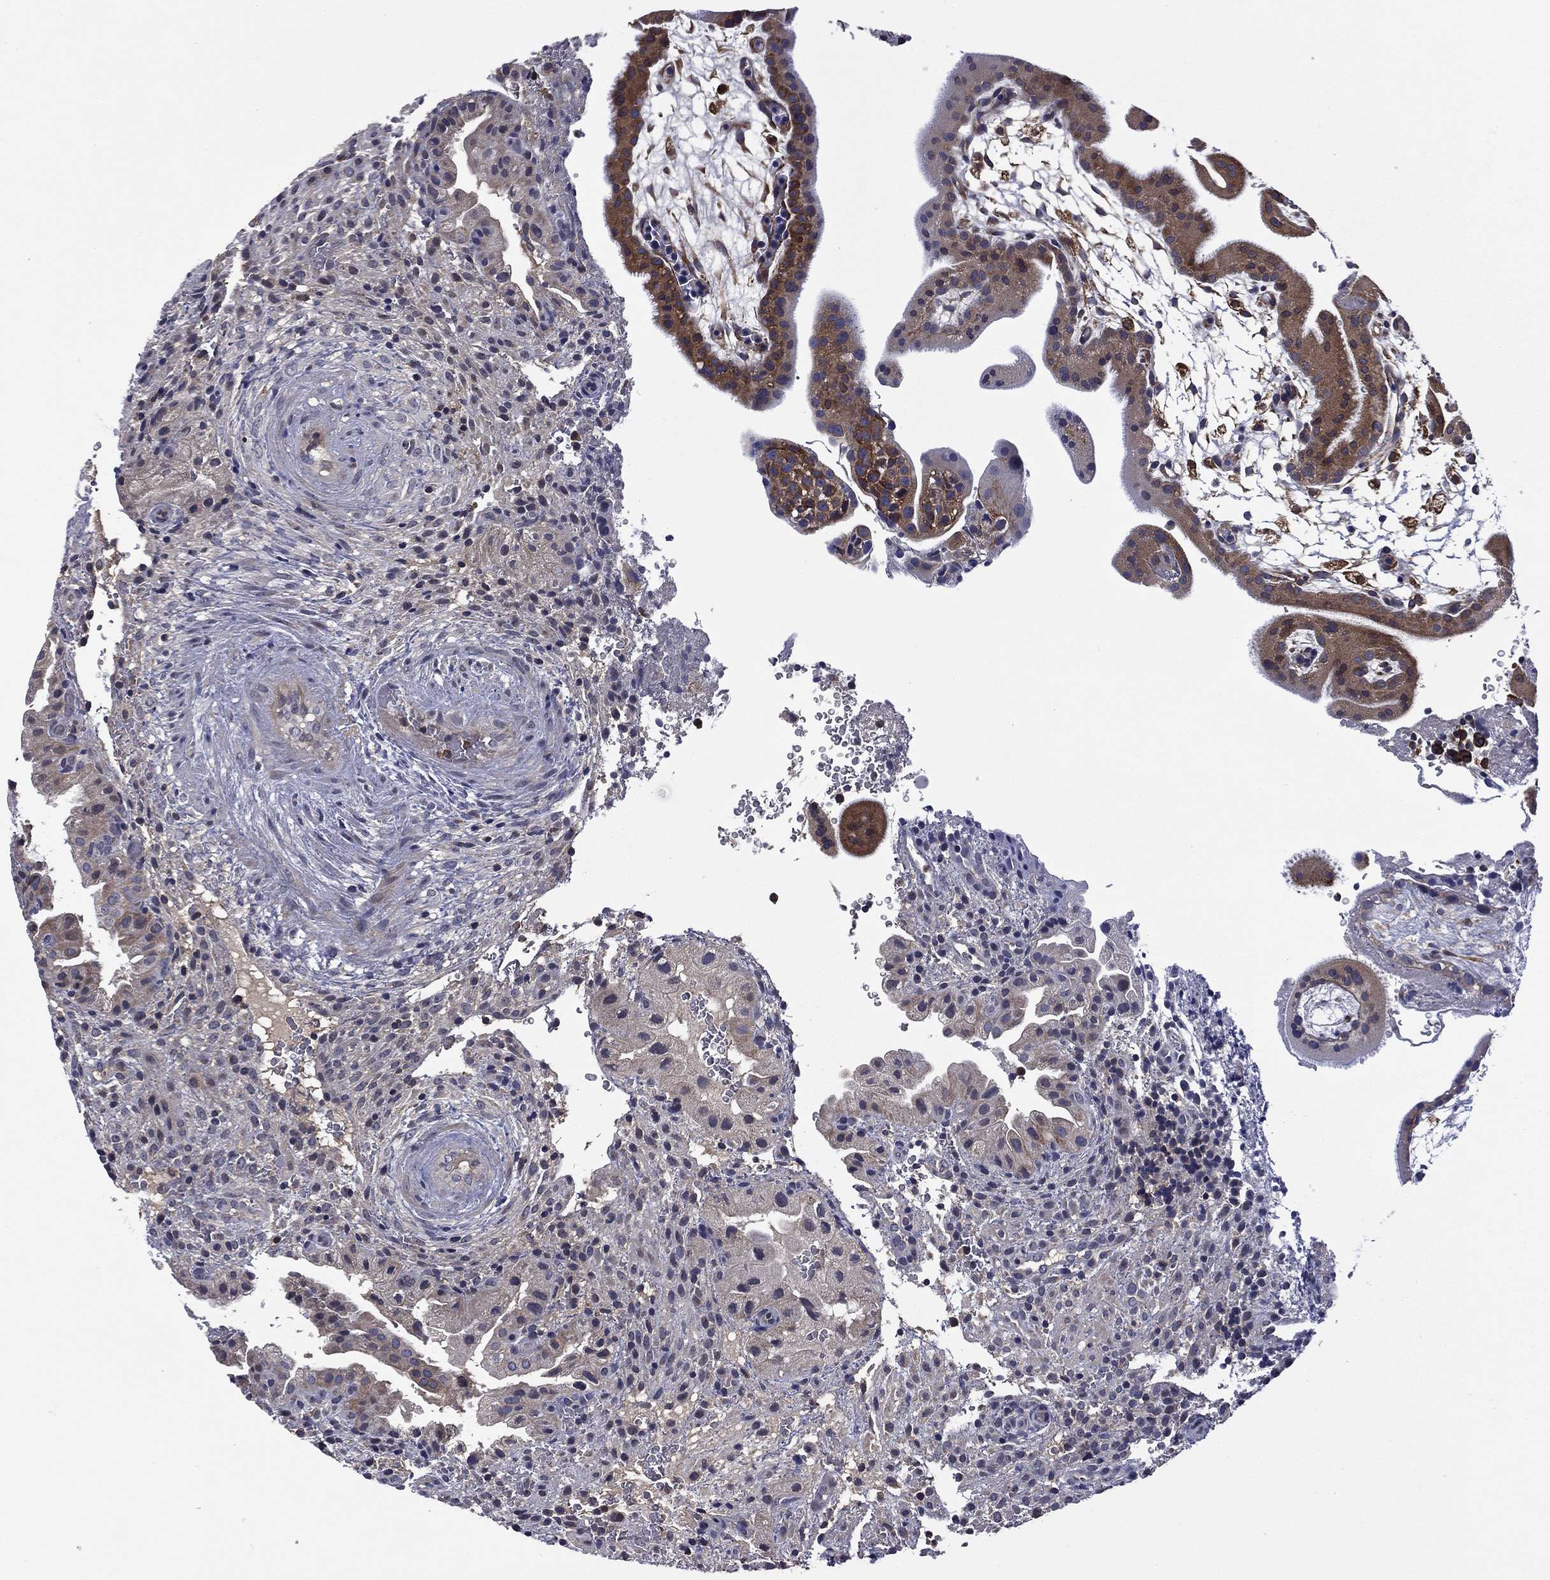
{"staining": {"intensity": "moderate", "quantity": "25%-75%", "location": "cytoplasmic/membranous"}, "tissue": "placenta", "cell_type": "Decidual cells", "image_type": "normal", "snomed": [{"axis": "morphology", "description": "Normal tissue, NOS"}, {"axis": "topography", "description": "Placenta"}], "caption": "Protein staining of normal placenta shows moderate cytoplasmic/membranous expression in about 25%-75% of decidual cells.", "gene": "CEACAM7", "patient": {"sex": "female", "age": 19}}